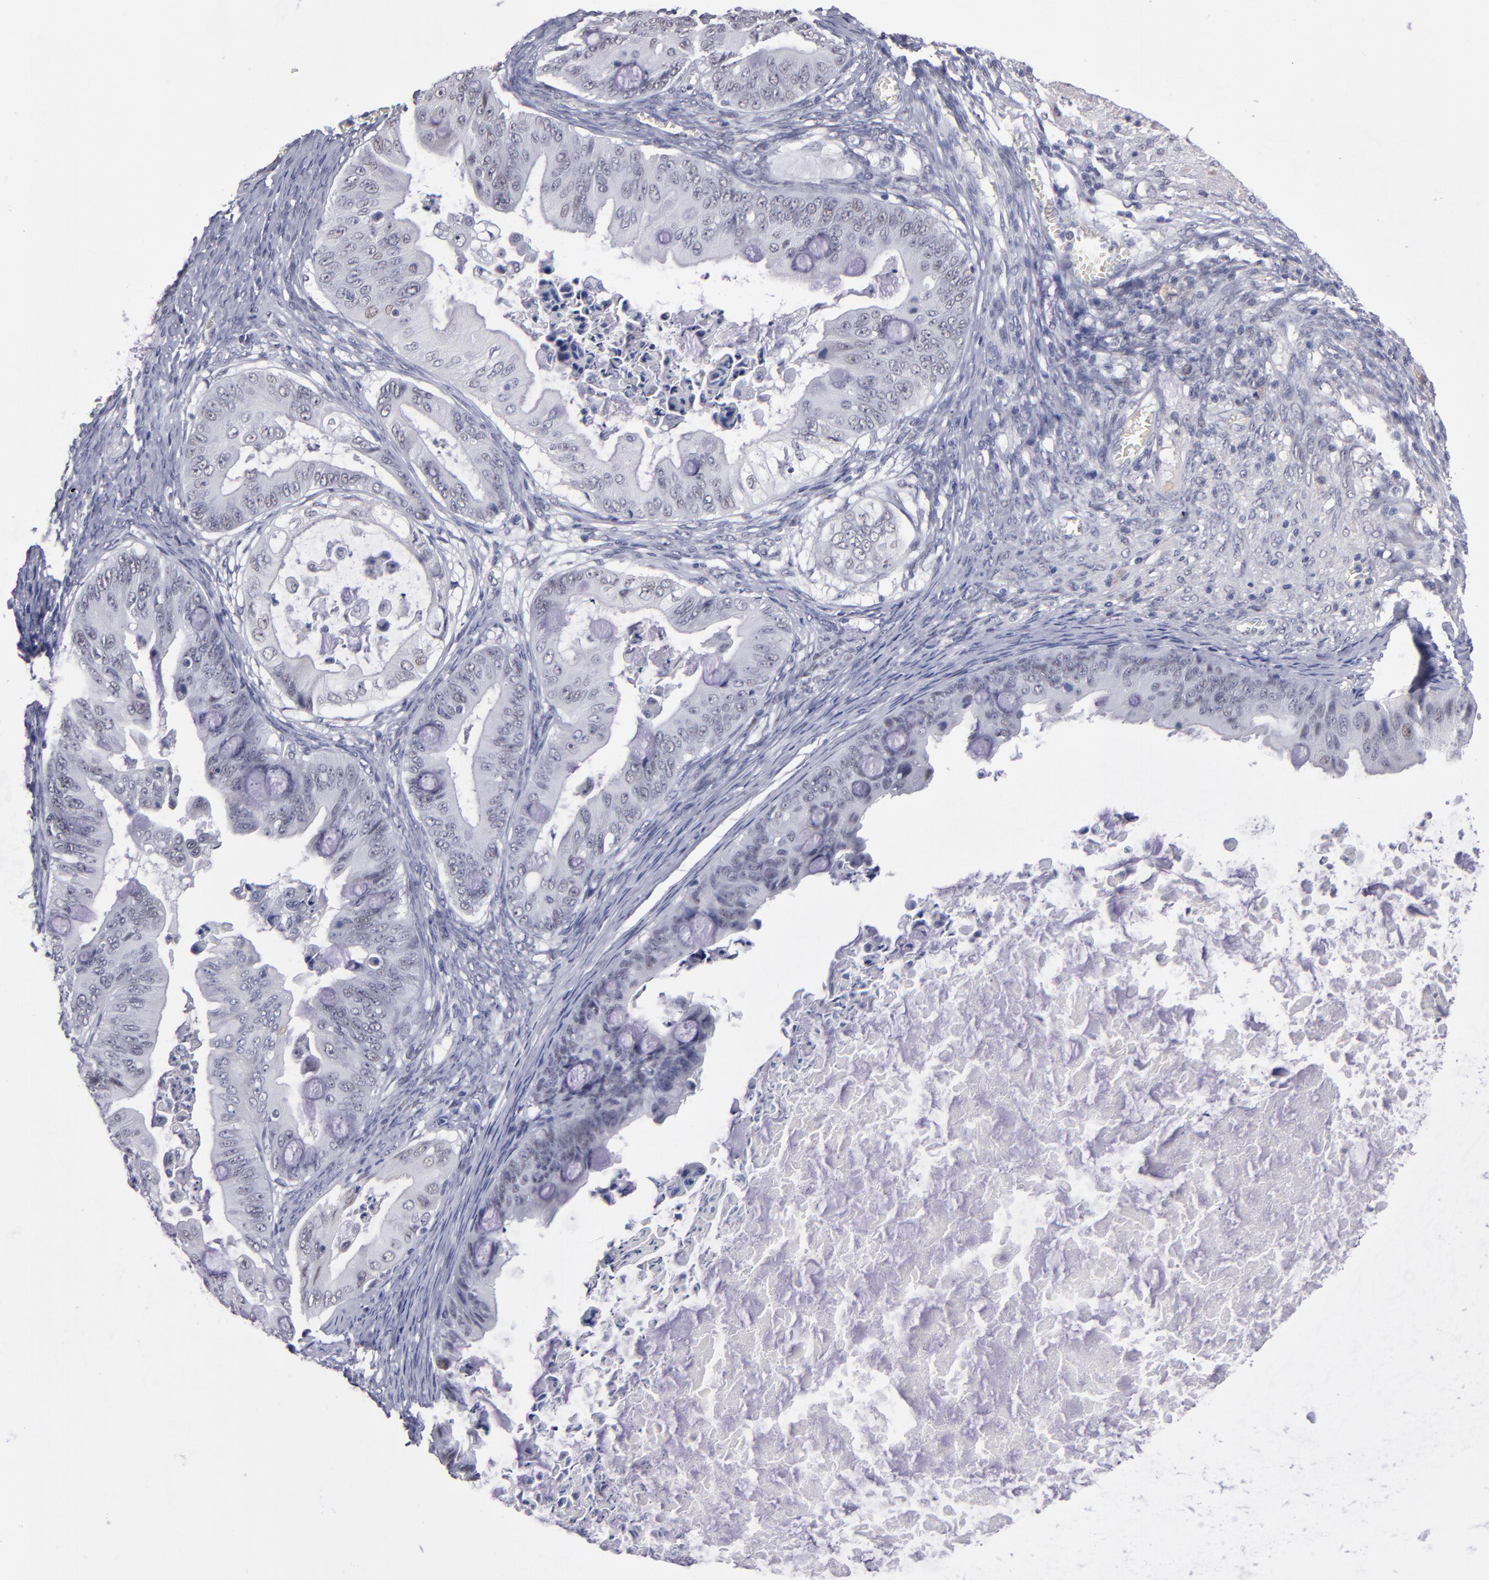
{"staining": {"intensity": "negative", "quantity": "none", "location": "none"}, "tissue": "ovarian cancer", "cell_type": "Tumor cells", "image_type": "cancer", "snomed": [{"axis": "morphology", "description": "Cystadenocarcinoma, mucinous, NOS"}, {"axis": "topography", "description": "Ovary"}], "caption": "IHC photomicrograph of neoplastic tissue: ovarian cancer stained with DAB (3,3'-diaminobenzidine) shows no significant protein staining in tumor cells.", "gene": "OTUB2", "patient": {"sex": "female", "age": 37}}